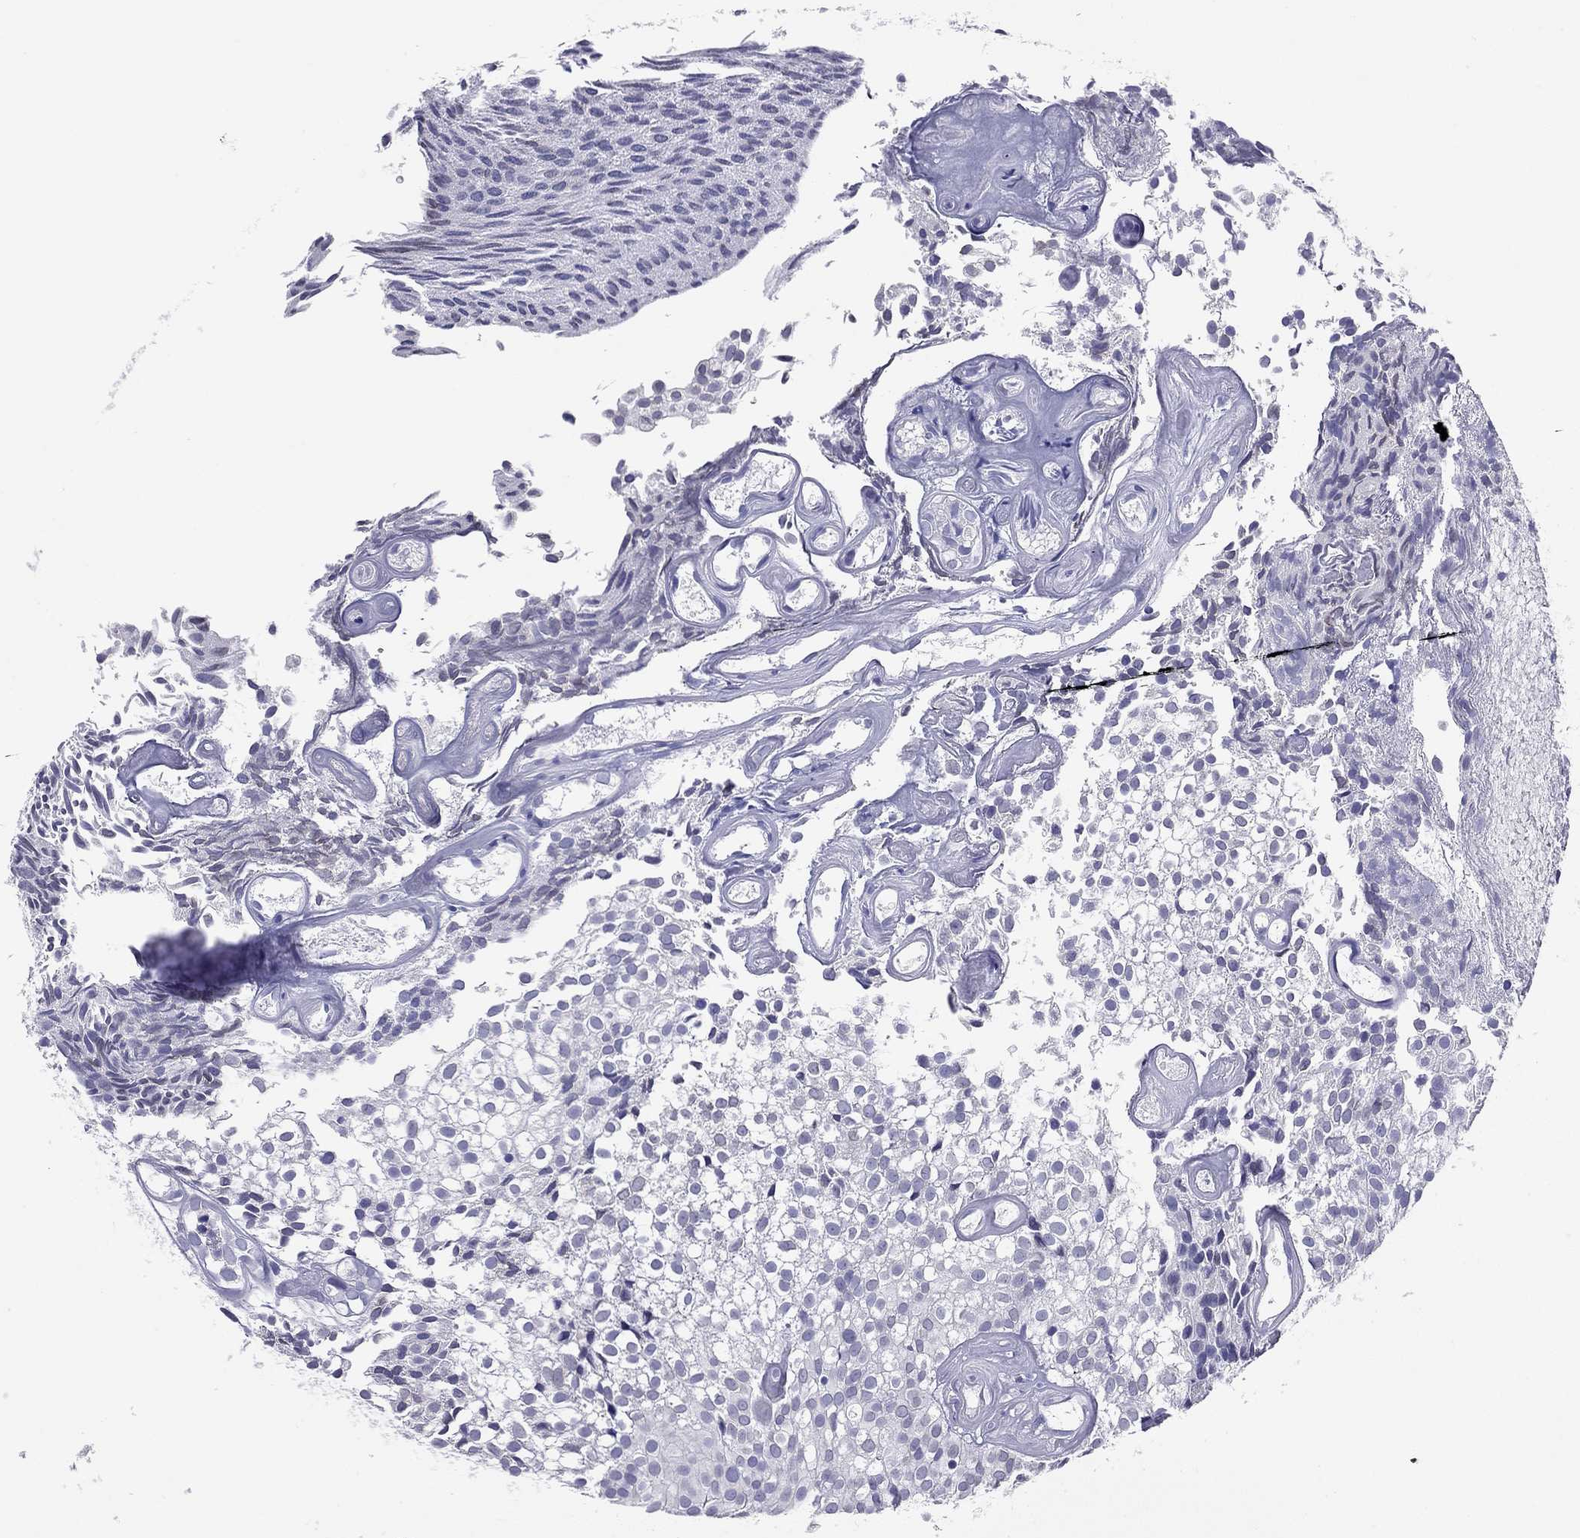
{"staining": {"intensity": "weak", "quantity": "25%-75%", "location": "nuclear"}, "tissue": "urothelial cancer", "cell_type": "Tumor cells", "image_type": "cancer", "snomed": [{"axis": "morphology", "description": "Urothelial carcinoma, Low grade"}, {"axis": "topography", "description": "Urinary bladder"}], "caption": "Protein expression analysis of human low-grade urothelial carcinoma reveals weak nuclear expression in about 25%-75% of tumor cells.", "gene": "ARMC12", "patient": {"sex": "male", "age": 89}}